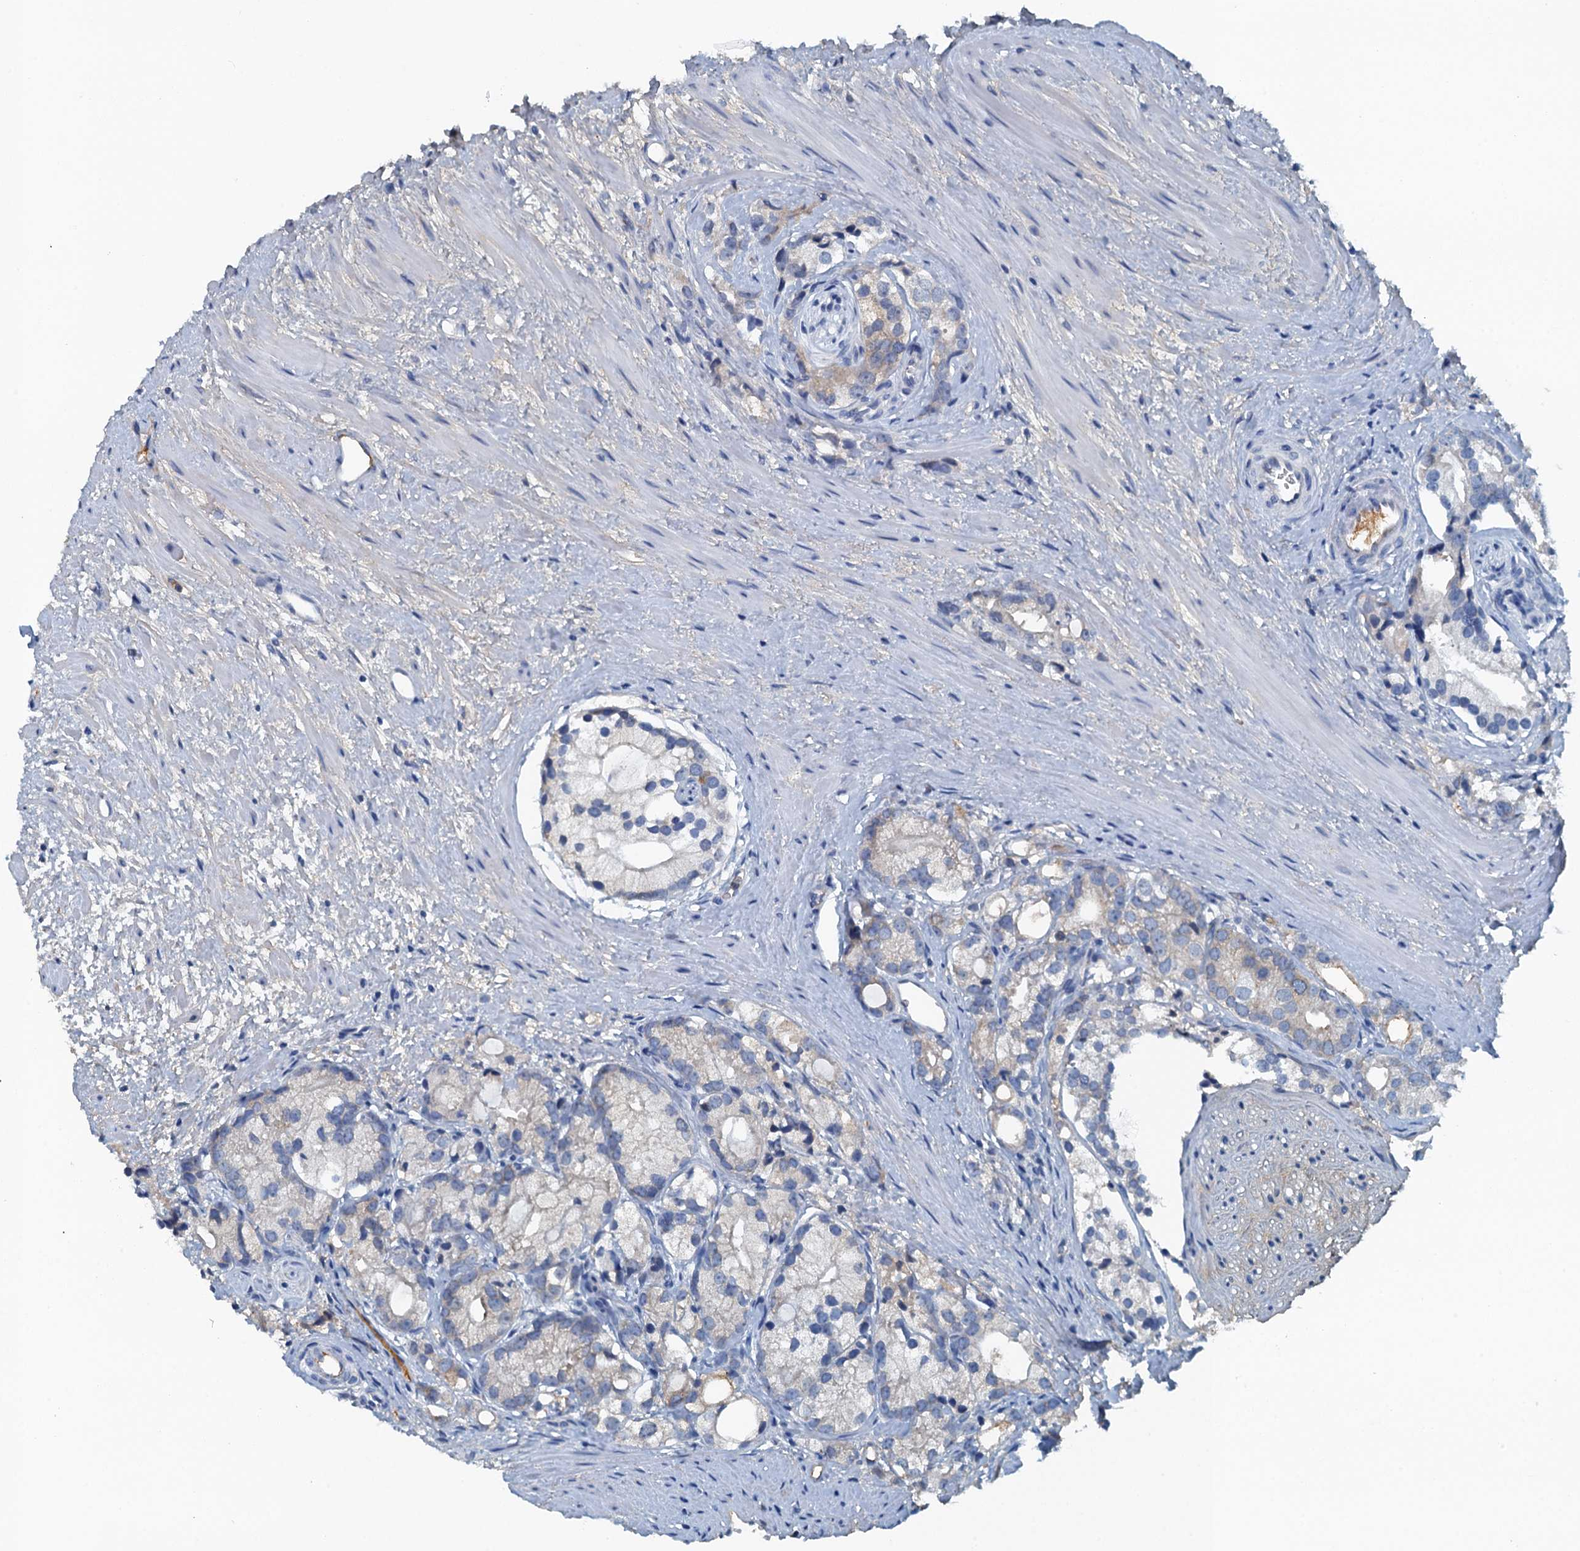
{"staining": {"intensity": "negative", "quantity": "none", "location": "none"}, "tissue": "prostate cancer", "cell_type": "Tumor cells", "image_type": "cancer", "snomed": [{"axis": "morphology", "description": "Adenocarcinoma, High grade"}, {"axis": "topography", "description": "Prostate"}], "caption": "IHC micrograph of neoplastic tissue: human prostate high-grade adenocarcinoma stained with DAB demonstrates no significant protein positivity in tumor cells.", "gene": "LSM14B", "patient": {"sex": "male", "age": 75}}